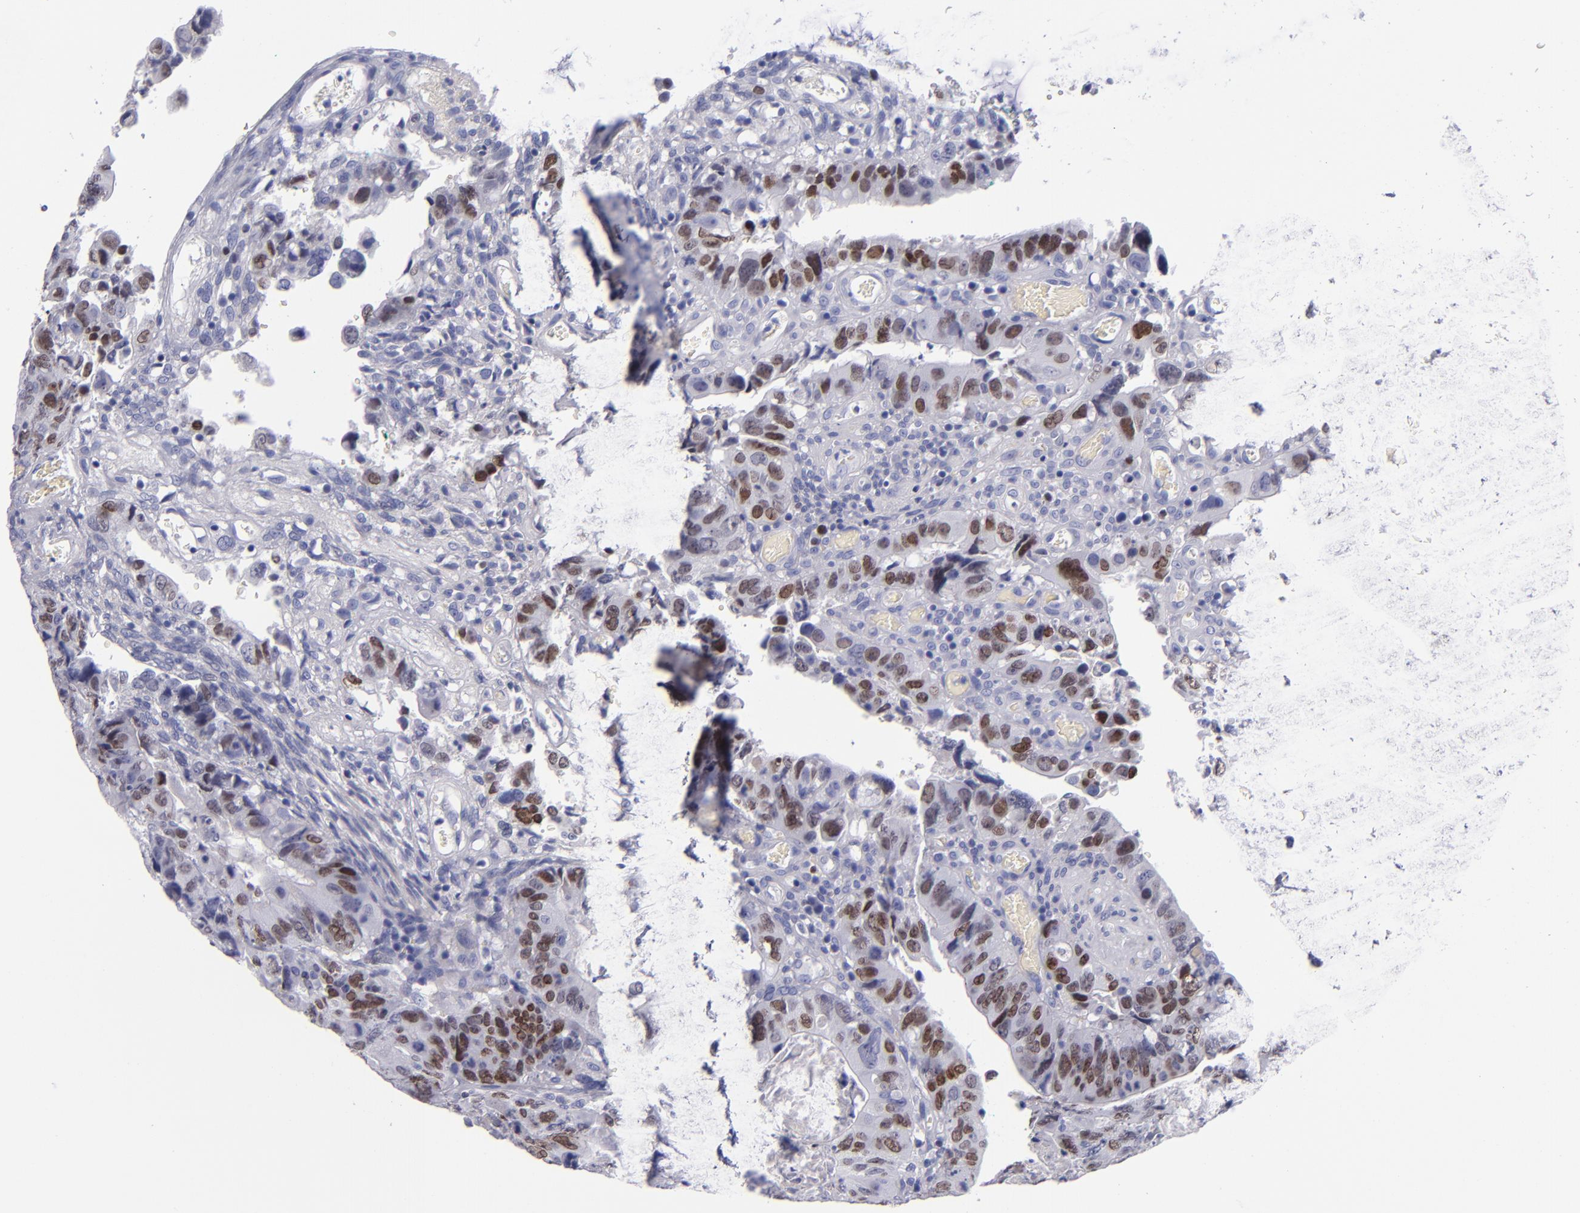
{"staining": {"intensity": "strong", "quantity": "25%-75%", "location": "nuclear"}, "tissue": "colorectal cancer", "cell_type": "Tumor cells", "image_type": "cancer", "snomed": [{"axis": "morphology", "description": "Adenocarcinoma, NOS"}, {"axis": "topography", "description": "Rectum"}], "caption": "High-power microscopy captured an IHC image of adenocarcinoma (colorectal), revealing strong nuclear staining in about 25%-75% of tumor cells.", "gene": "MCM7", "patient": {"sex": "female", "age": 82}}